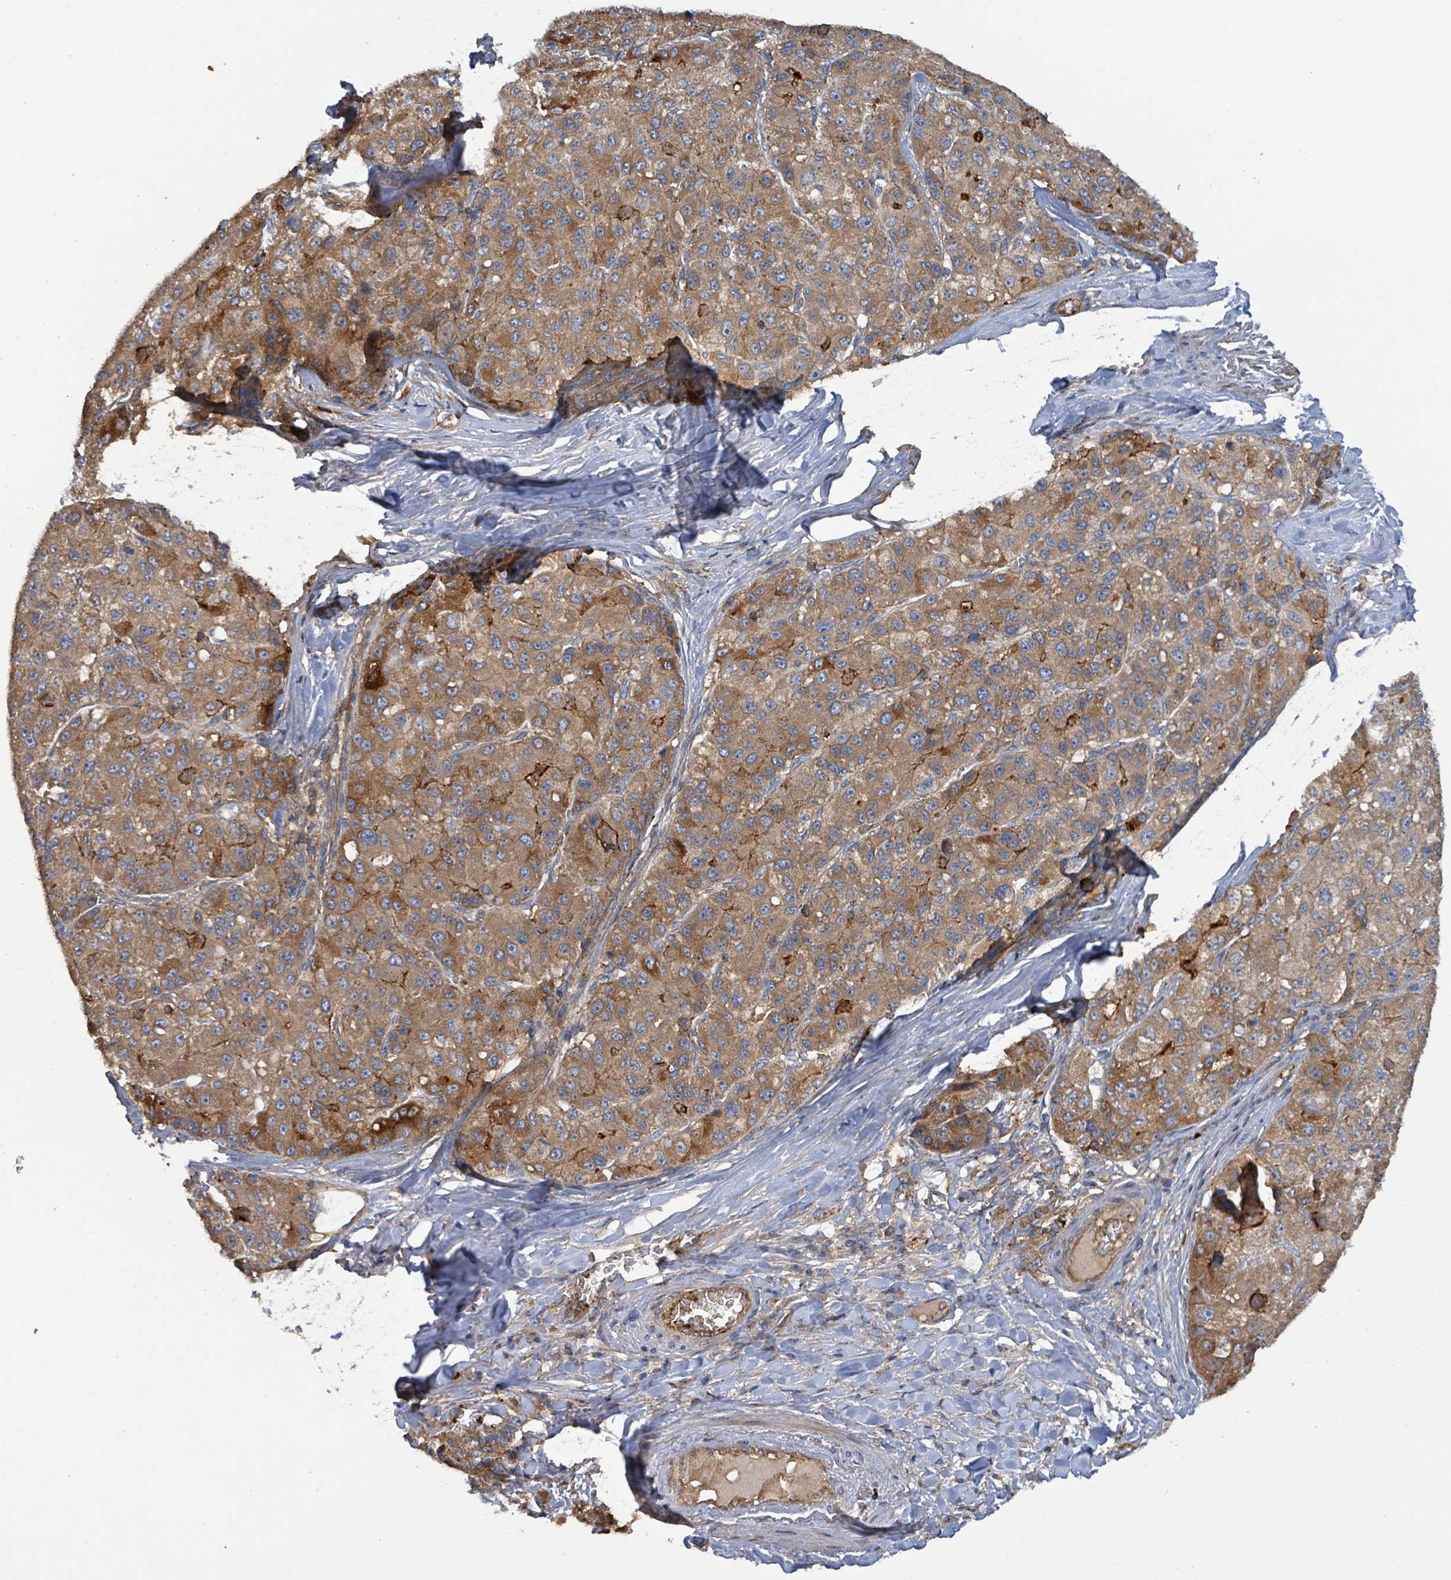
{"staining": {"intensity": "moderate", "quantity": ">75%", "location": "cytoplasmic/membranous"}, "tissue": "liver cancer", "cell_type": "Tumor cells", "image_type": "cancer", "snomed": [{"axis": "morphology", "description": "Carcinoma, Hepatocellular, NOS"}, {"axis": "topography", "description": "Liver"}], "caption": "This image reveals immunohistochemistry staining of hepatocellular carcinoma (liver), with medium moderate cytoplasmic/membranous positivity in about >75% of tumor cells.", "gene": "PLAAT1", "patient": {"sex": "male", "age": 80}}